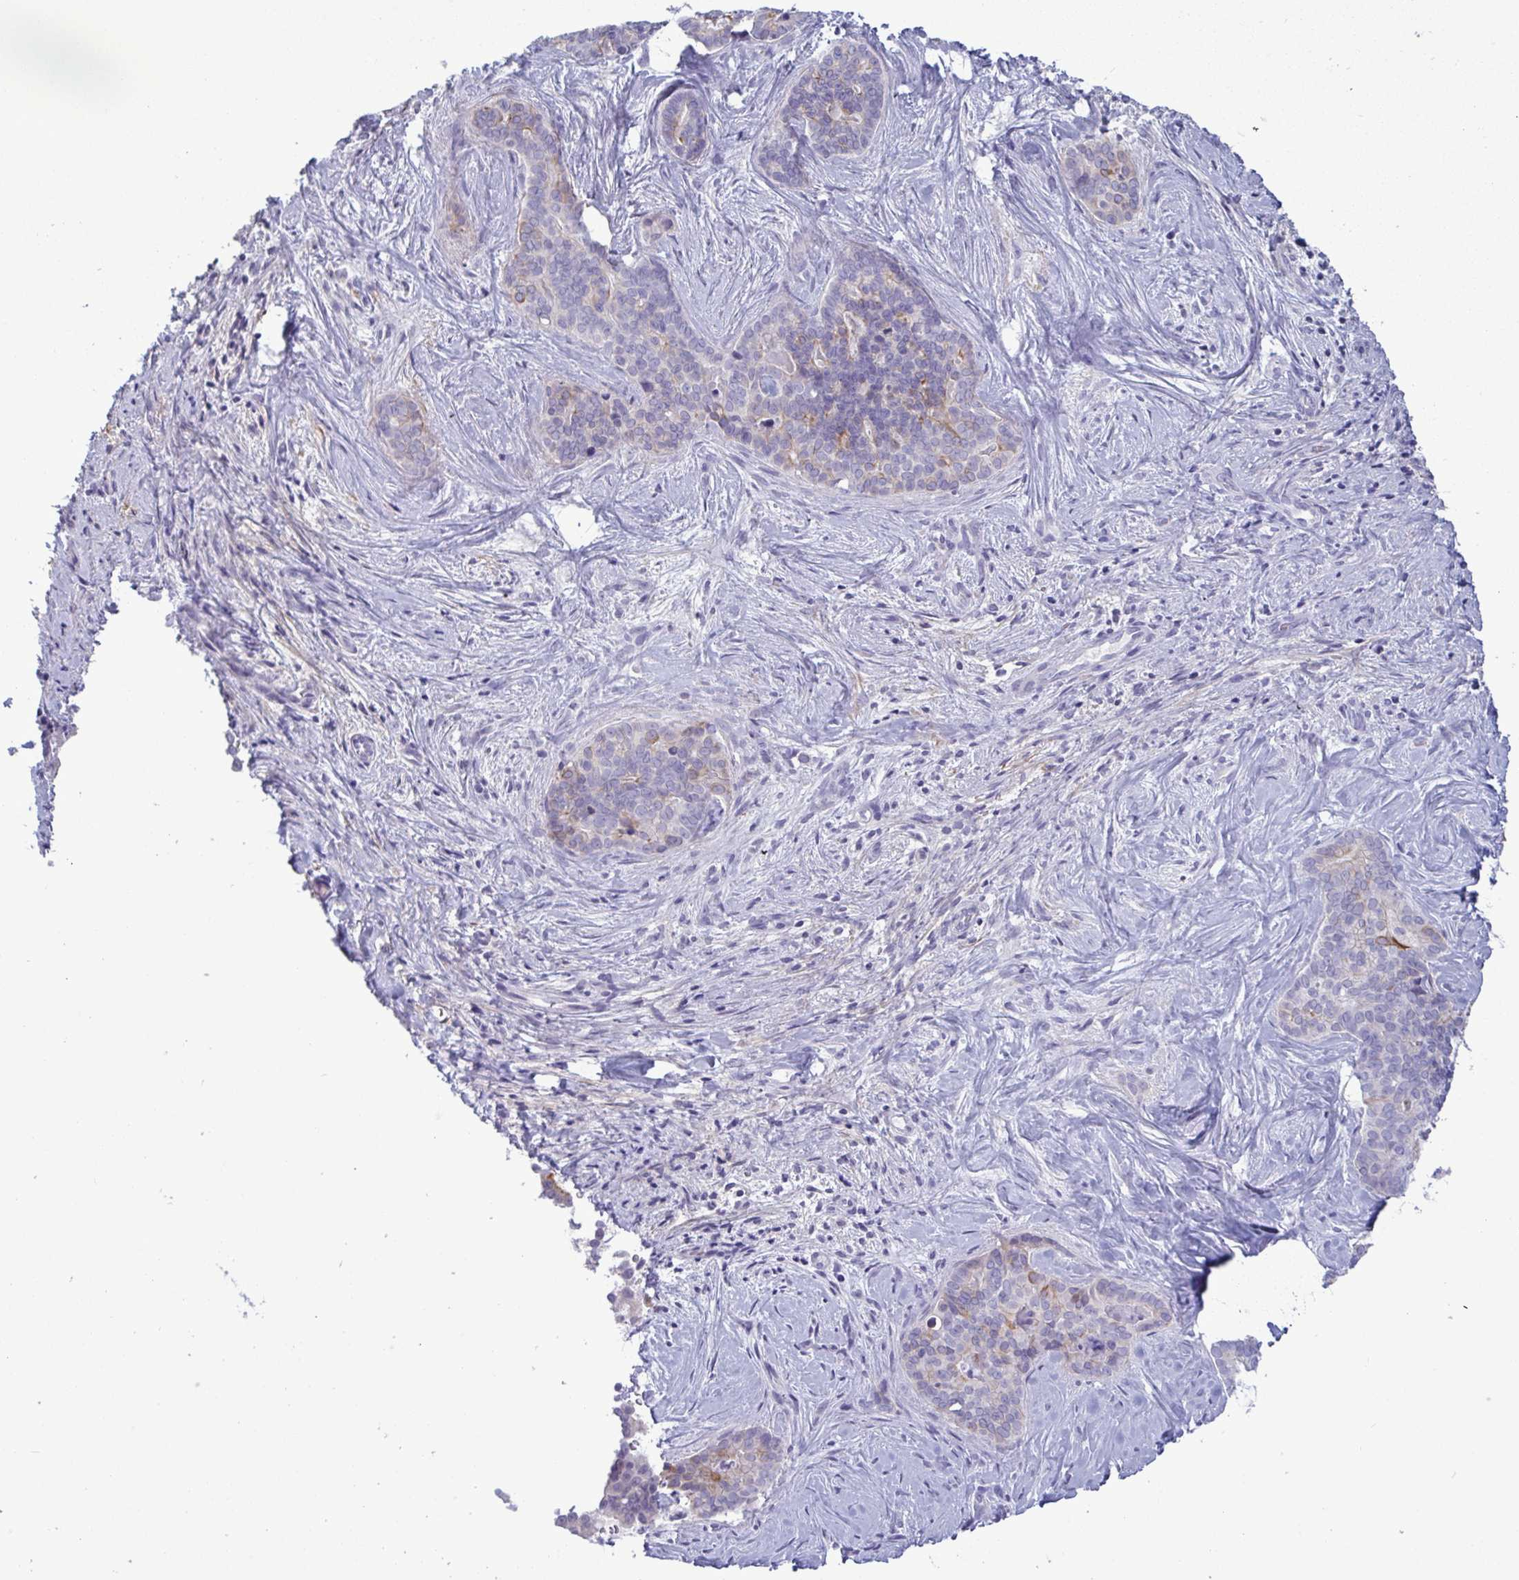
{"staining": {"intensity": "moderate", "quantity": "<25%", "location": "cytoplasmic/membranous"}, "tissue": "liver cancer", "cell_type": "Tumor cells", "image_type": "cancer", "snomed": [{"axis": "morphology", "description": "Cholangiocarcinoma"}, {"axis": "topography", "description": "Liver"}], "caption": "A low amount of moderate cytoplasmic/membranous expression is appreciated in approximately <25% of tumor cells in cholangiocarcinoma (liver) tissue.", "gene": "TENT5D", "patient": {"sex": "female", "age": 64}}